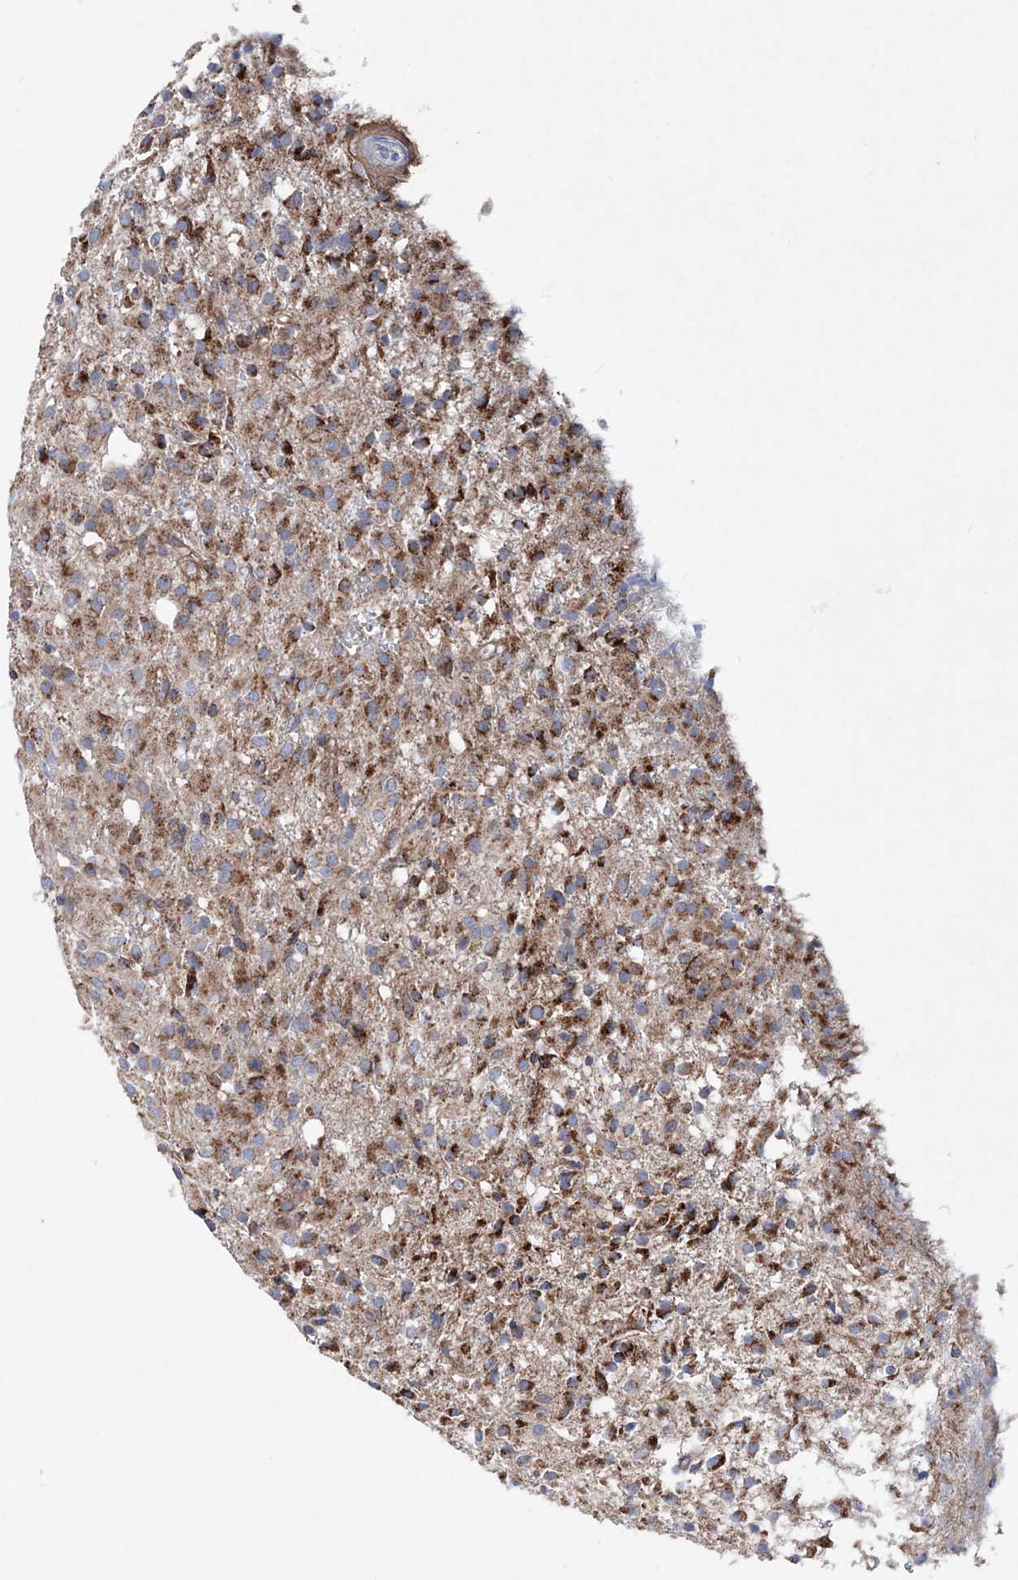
{"staining": {"intensity": "moderate", "quantity": ">75%", "location": "cytoplasmic/membranous"}, "tissue": "glioma", "cell_type": "Tumor cells", "image_type": "cancer", "snomed": [{"axis": "morphology", "description": "Glioma, malignant, High grade"}, {"axis": "topography", "description": "Brain"}], "caption": "Moderate cytoplasmic/membranous protein expression is appreciated in about >75% of tumor cells in glioma. Using DAB (3,3'-diaminobenzidine) (brown) and hematoxylin (blue) stains, captured at high magnification using brightfield microscopy.", "gene": "NGLY1", "patient": {"sex": "female", "age": 59}}